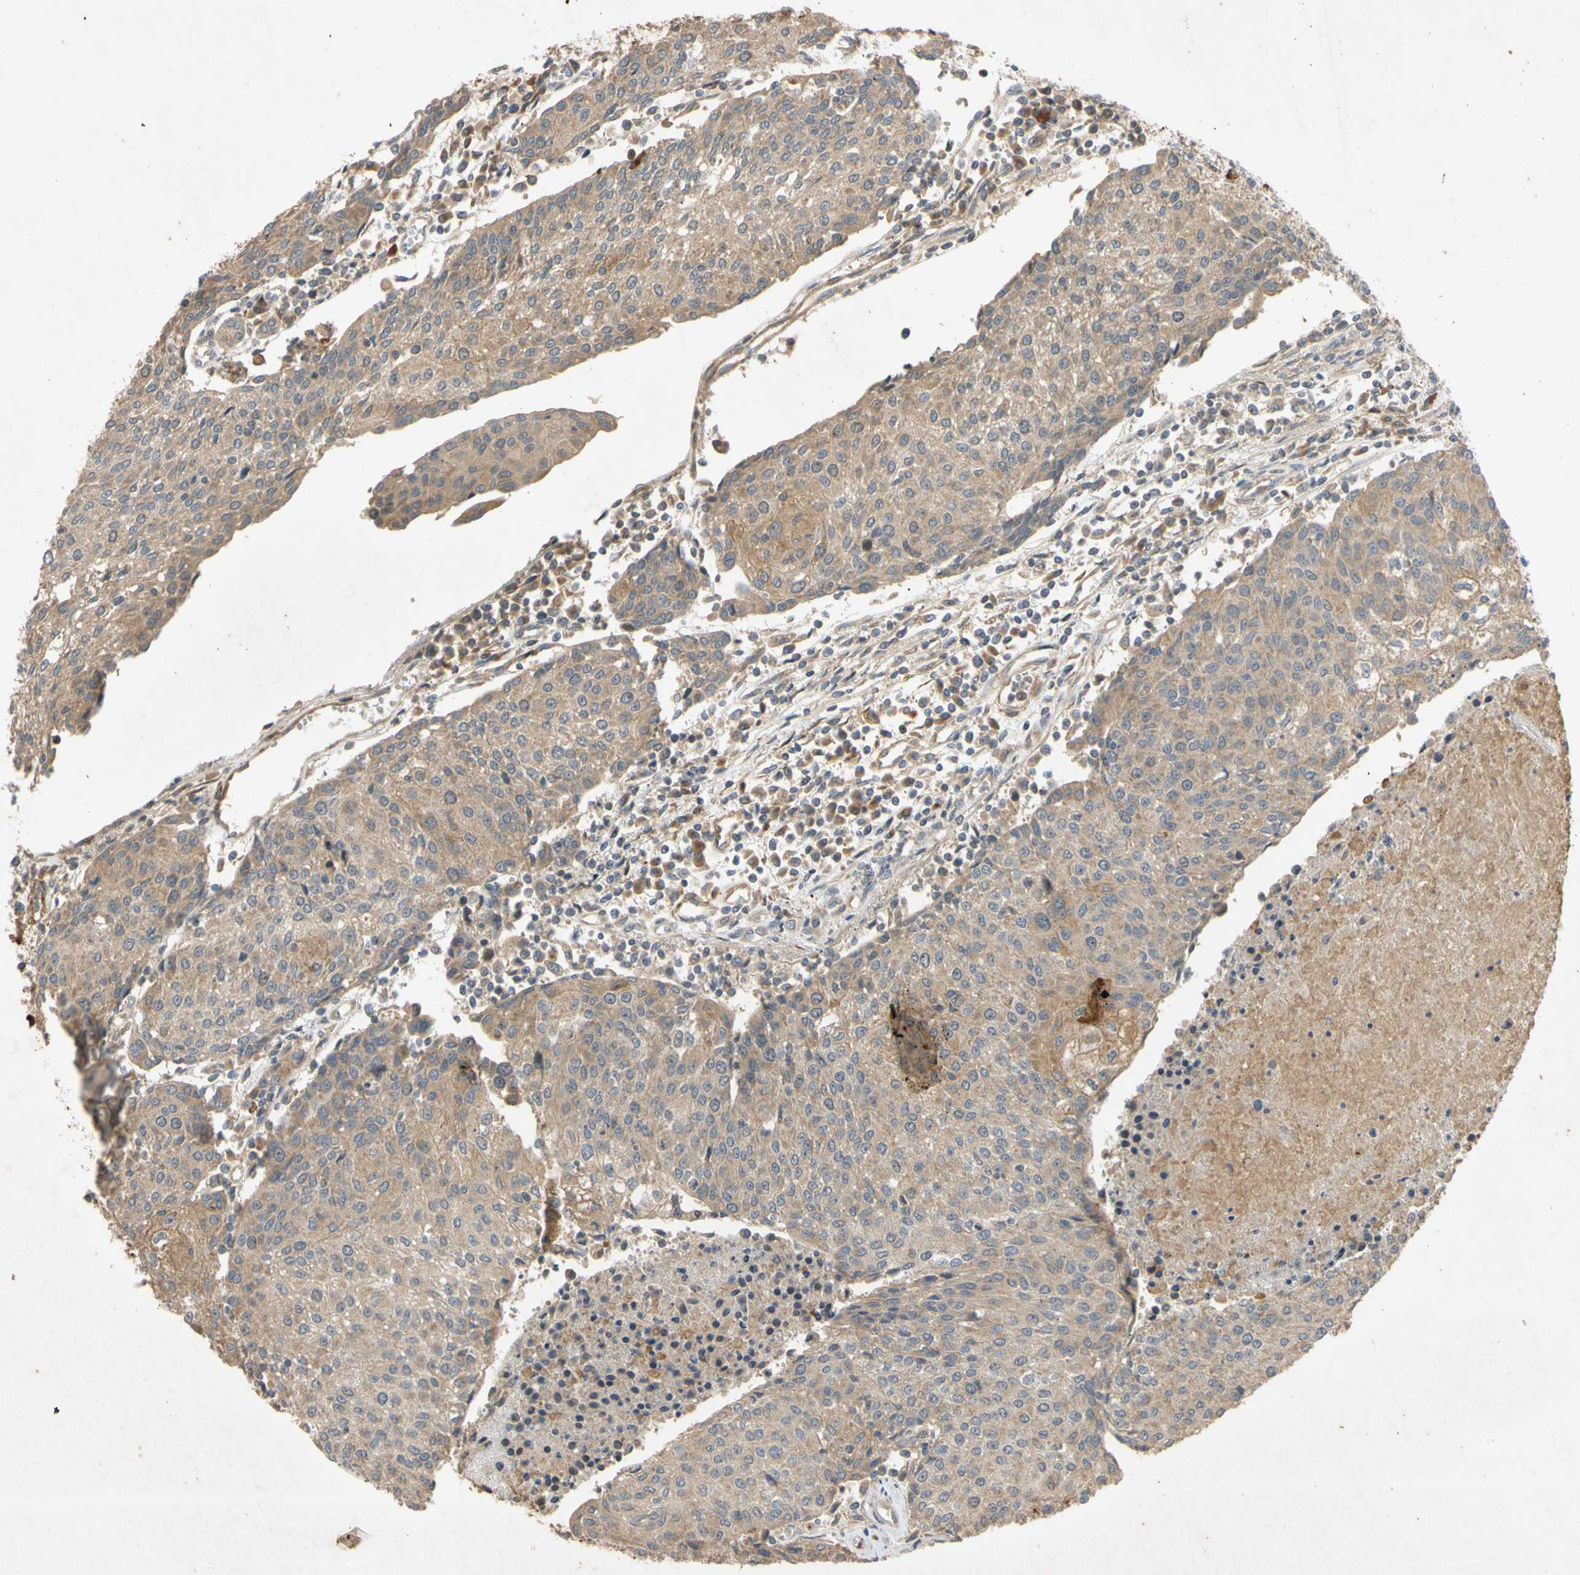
{"staining": {"intensity": "weak", "quantity": ">75%", "location": "cytoplasmic/membranous"}, "tissue": "urothelial cancer", "cell_type": "Tumor cells", "image_type": "cancer", "snomed": [{"axis": "morphology", "description": "Urothelial carcinoma, High grade"}, {"axis": "topography", "description": "Urinary bladder"}], "caption": "Weak cytoplasmic/membranous staining for a protein is present in about >75% of tumor cells of urothelial carcinoma (high-grade) using immunohistochemistry.", "gene": "PARD6A", "patient": {"sex": "female", "age": 85}}